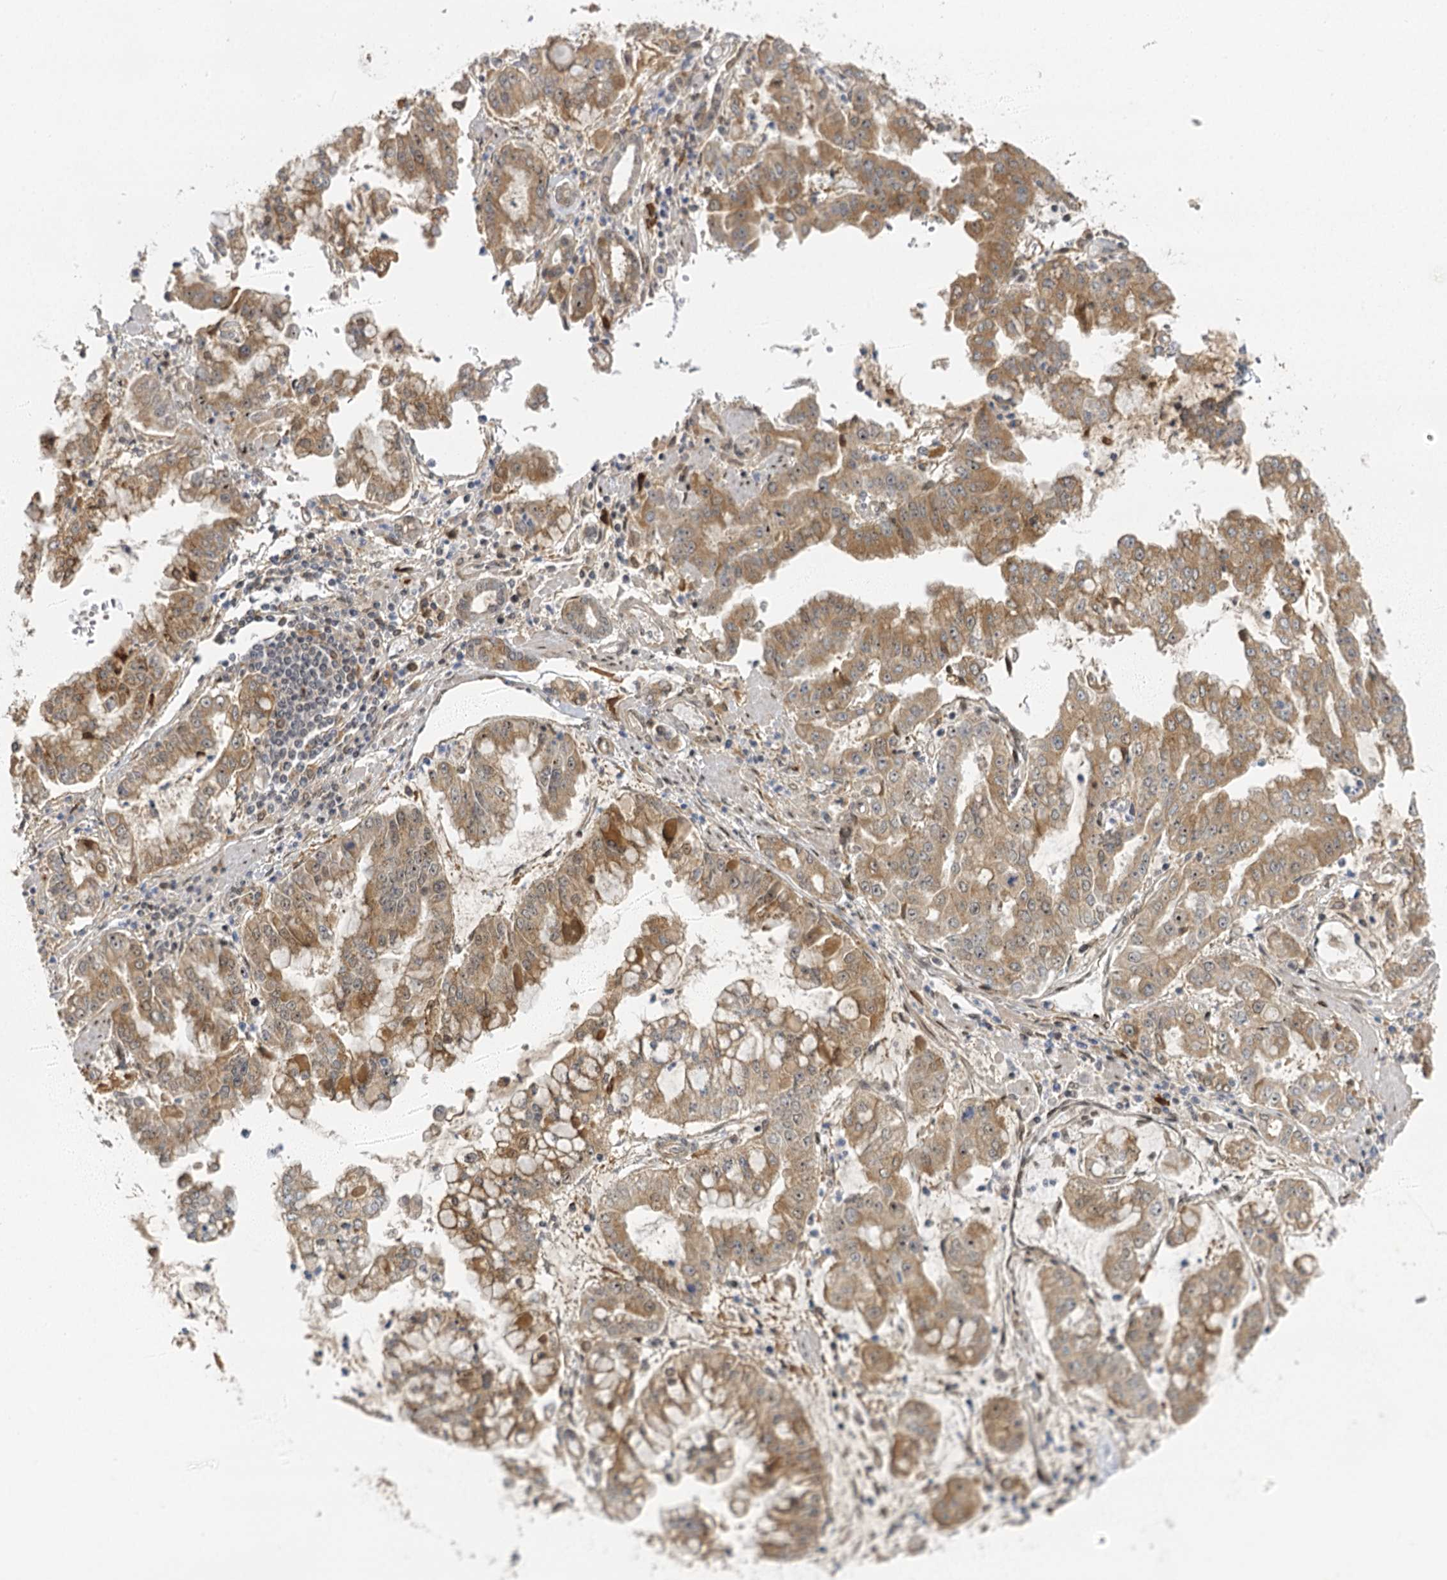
{"staining": {"intensity": "moderate", "quantity": ">75%", "location": "cytoplasmic/membranous"}, "tissue": "stomach cancer", "cell_type": "Tumor cells", "image_type": "cancer", "snomed": [{"axis": "morphology", "description": "Adenocarcinoma, NOS"}, {"axis": "topography", "description": "Stomach"}], "caption": "Stomach cancer was stained to show a protein in brown. There is medium levels of moderate cytoplasmic/membranous expression in approximately >75% of tumor cells. Using DAB (3,3'-diaminobenzidine) (brown) and hematoxylin (blue) stains, captured at high magnification using brightfield microscopy.", "gene": "IL11RA", "patient": {"sex": "male", "age": 76}}